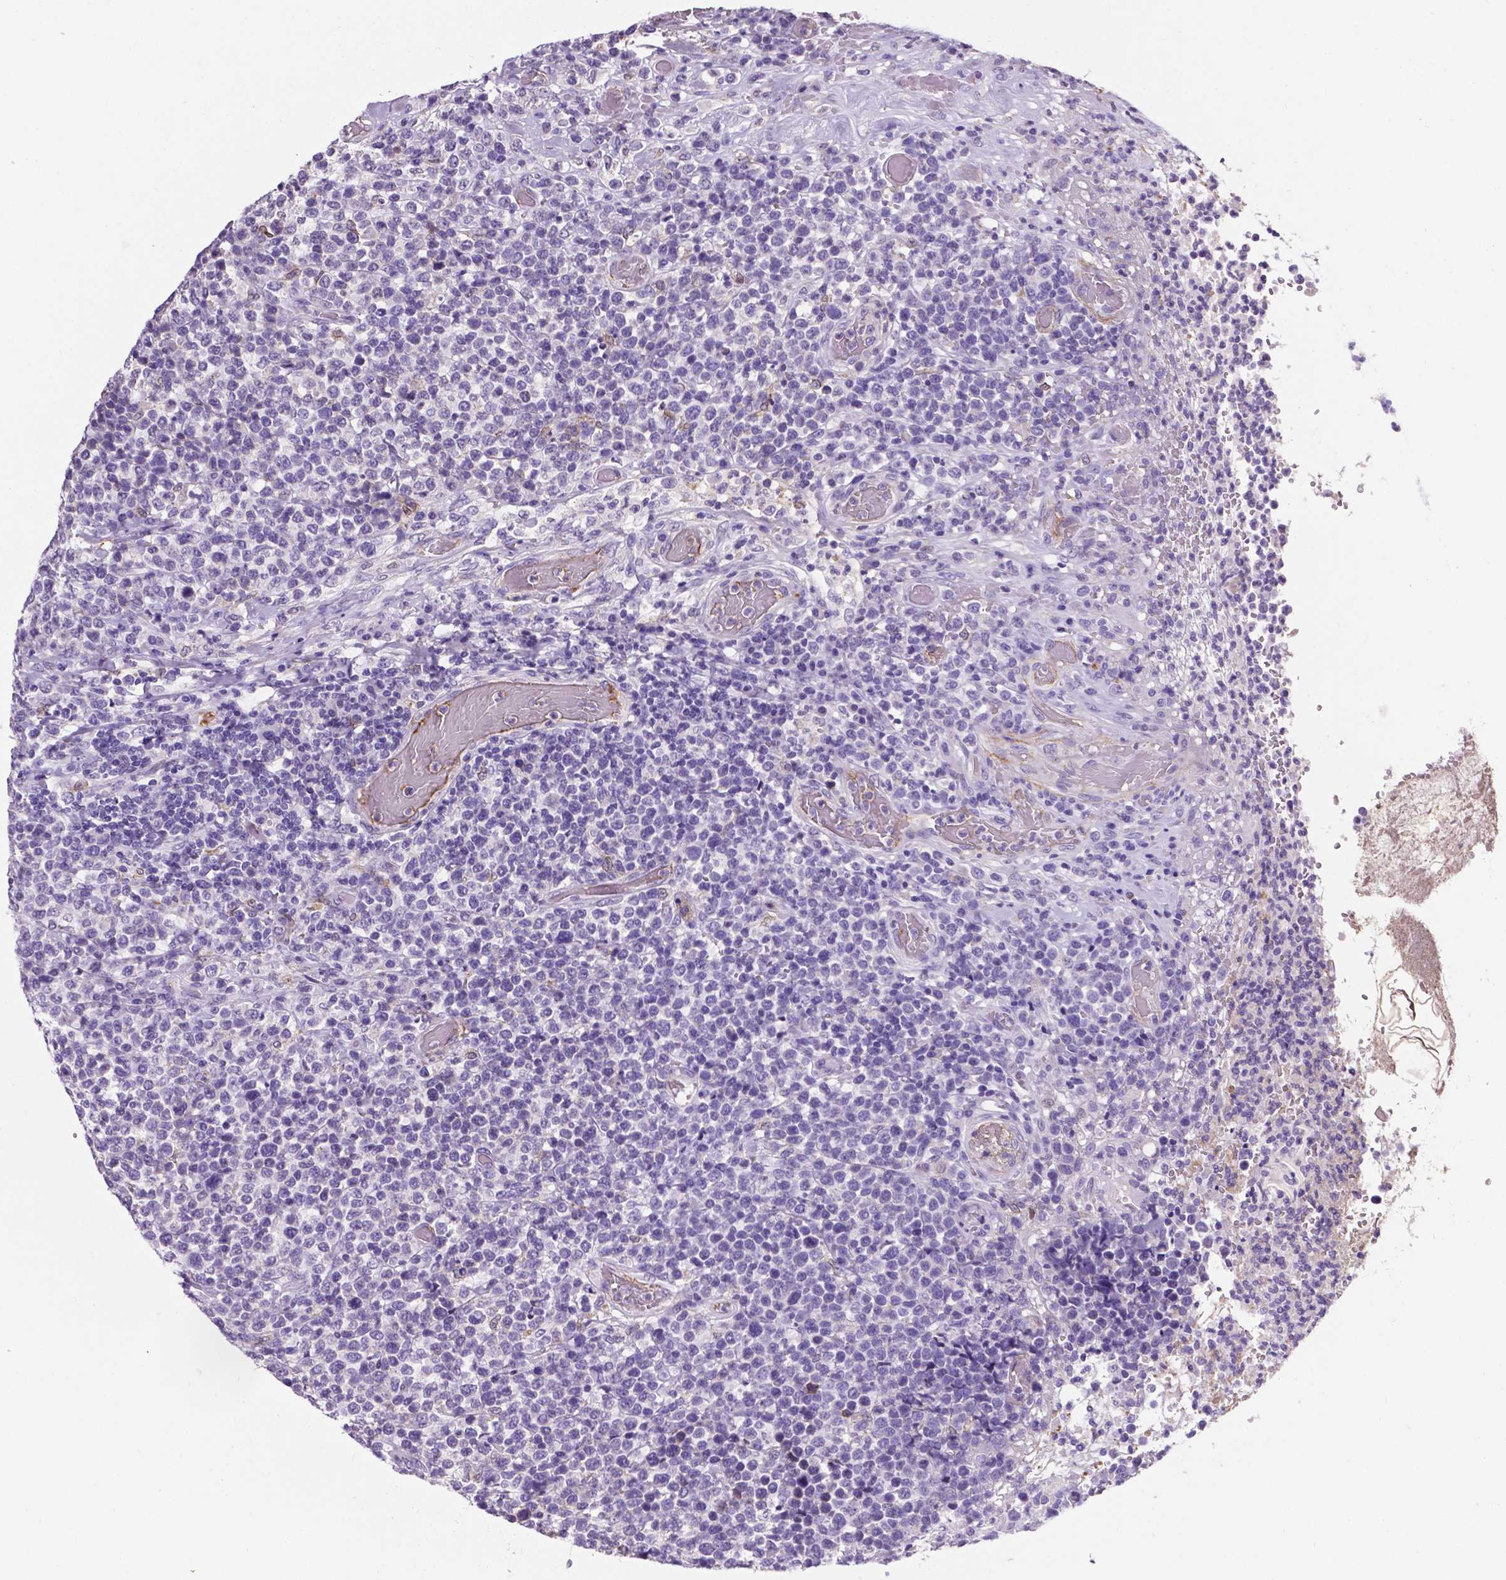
{"staining": {"intensity": "negative", "quantity": "none", "location": "none"}, "tissue": "lymphoma", "cell_type": "Tumor cells", "image_type": "cancer", "snomed": [{"axis": "morphology", "description": "Malignant lymphoma, non-Hodgkin's type, High grade"}, {"axis": "topography", "description": "Soft tissue"}], "caption": "This is a micrograph of immunohistochemistry (IHC) staining of lymphoma, which shows no expression in tumor cells.", "gene": "APOE", "patient": {"sex": "female", "age": 56}}